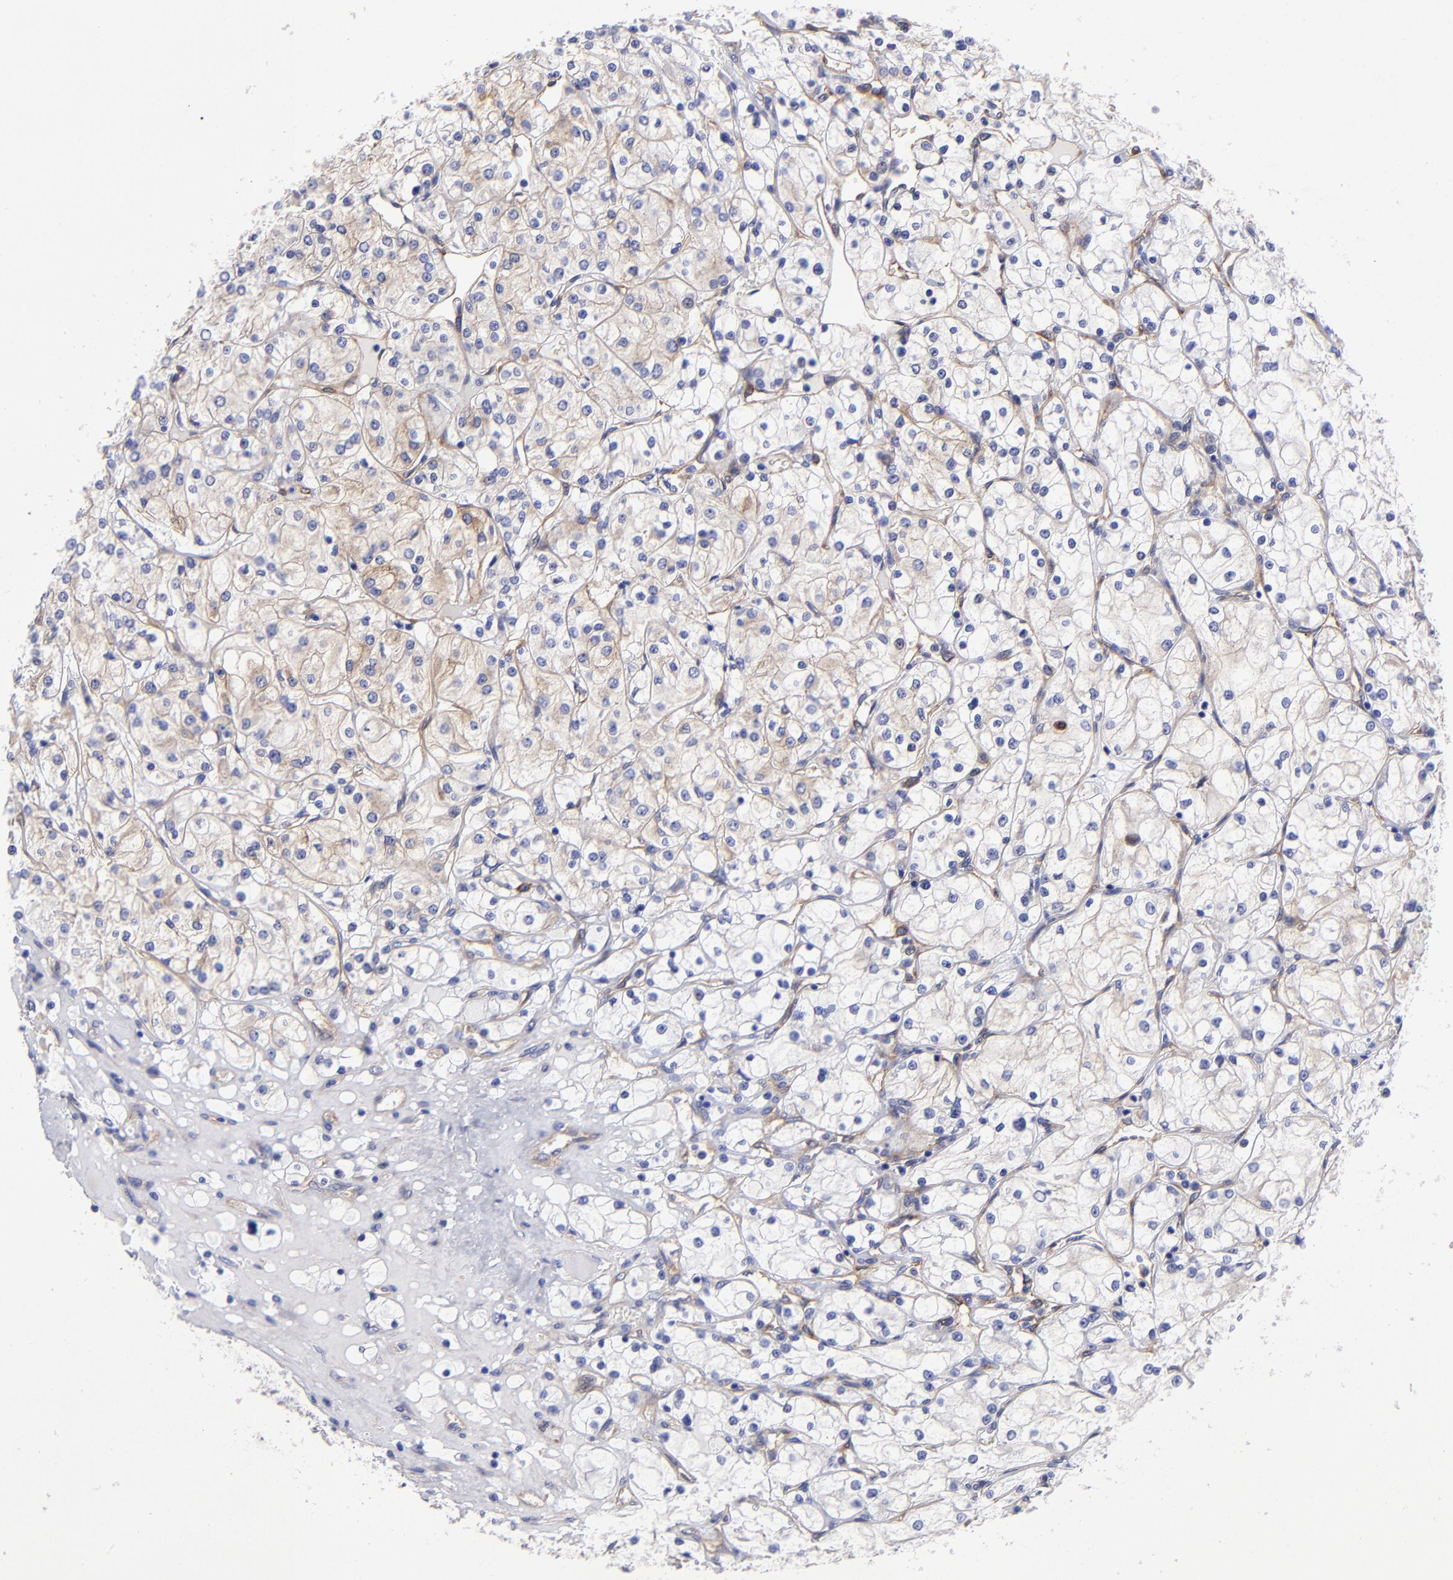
{"staining": {"intensity": "moderate", "quantity": "<25%", "location": "cytoplasmic/membranous"}, "tissue": "renal cancer", "cell_type": "Tumor cells", "image_type": "cancer", "snomed": [{"axis": "morphology", "description": "Adenocarcinoma, NOS"}, {"axis": "topography", "description": "Kidney"}], "caption": "Protein staining of renal cancer tissue demonstrates moderate cytoplasmic/membranous staining in about <25% of tumor cells. (brown staining indicates protein expression, while blue staining denotes nuclei).", "gene": "PPFIBP1", "patient": {"sex": "male", "age": 61}}